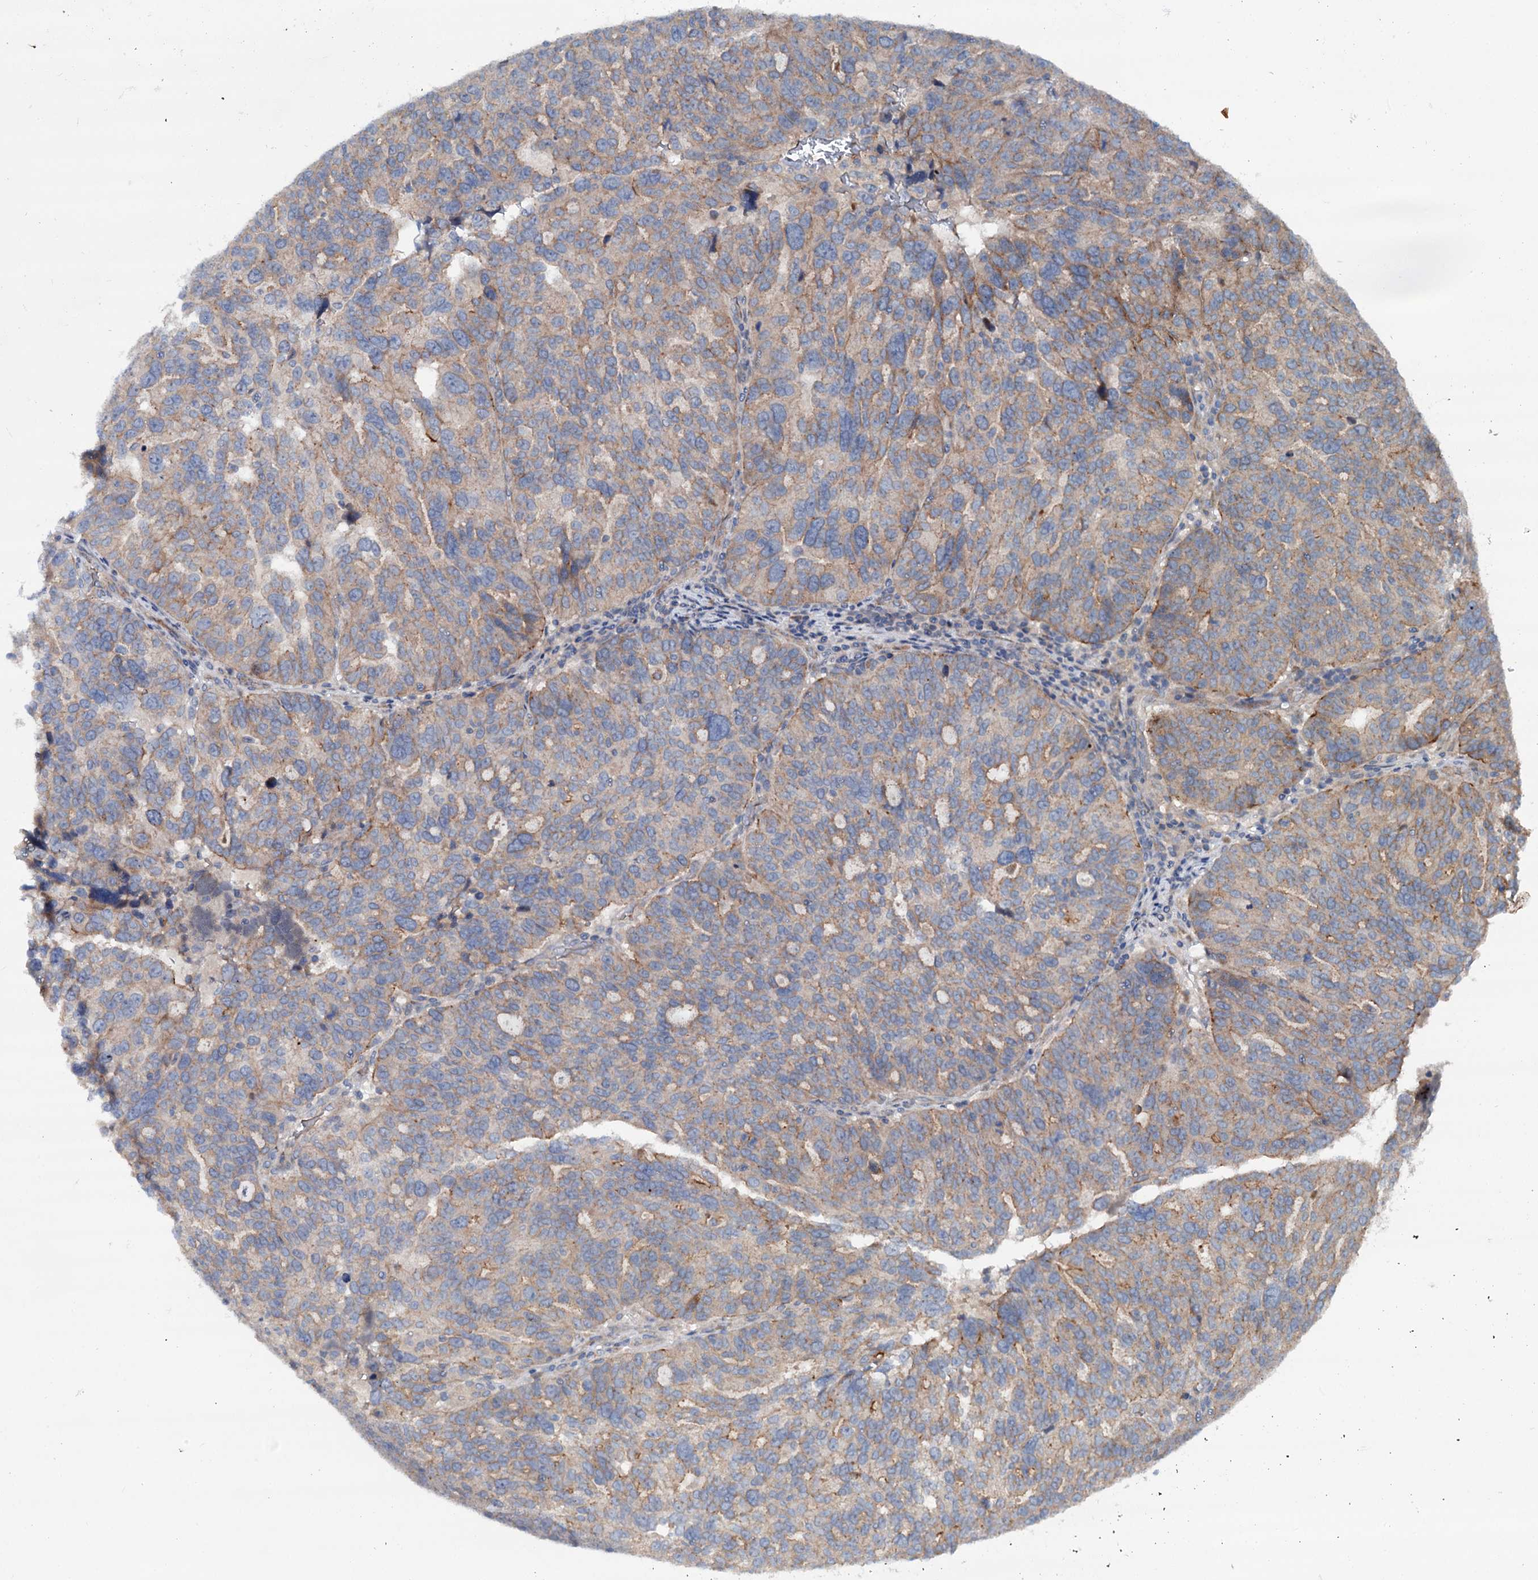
{"staining": {"intensity": "weak", "quantity": "<25%", "location": "cytoplasmic/membranous"}, "tissue": "ovarian cancer", "cell_type": "Tumor cells", "image_type": "cancer", "snomed": [{"axis": "morphology", "description": "Cystadenocarcinoma, serous, NOS"}, {"axis": "topography", "description": "Ovary"}], "caption": "Immunohistochemistry (IHC) of human ovarian cancer demonstrates no expression in tumor cells.", "gene": "ADGRG4", "patient": {"sex": "female", "age": 59}}